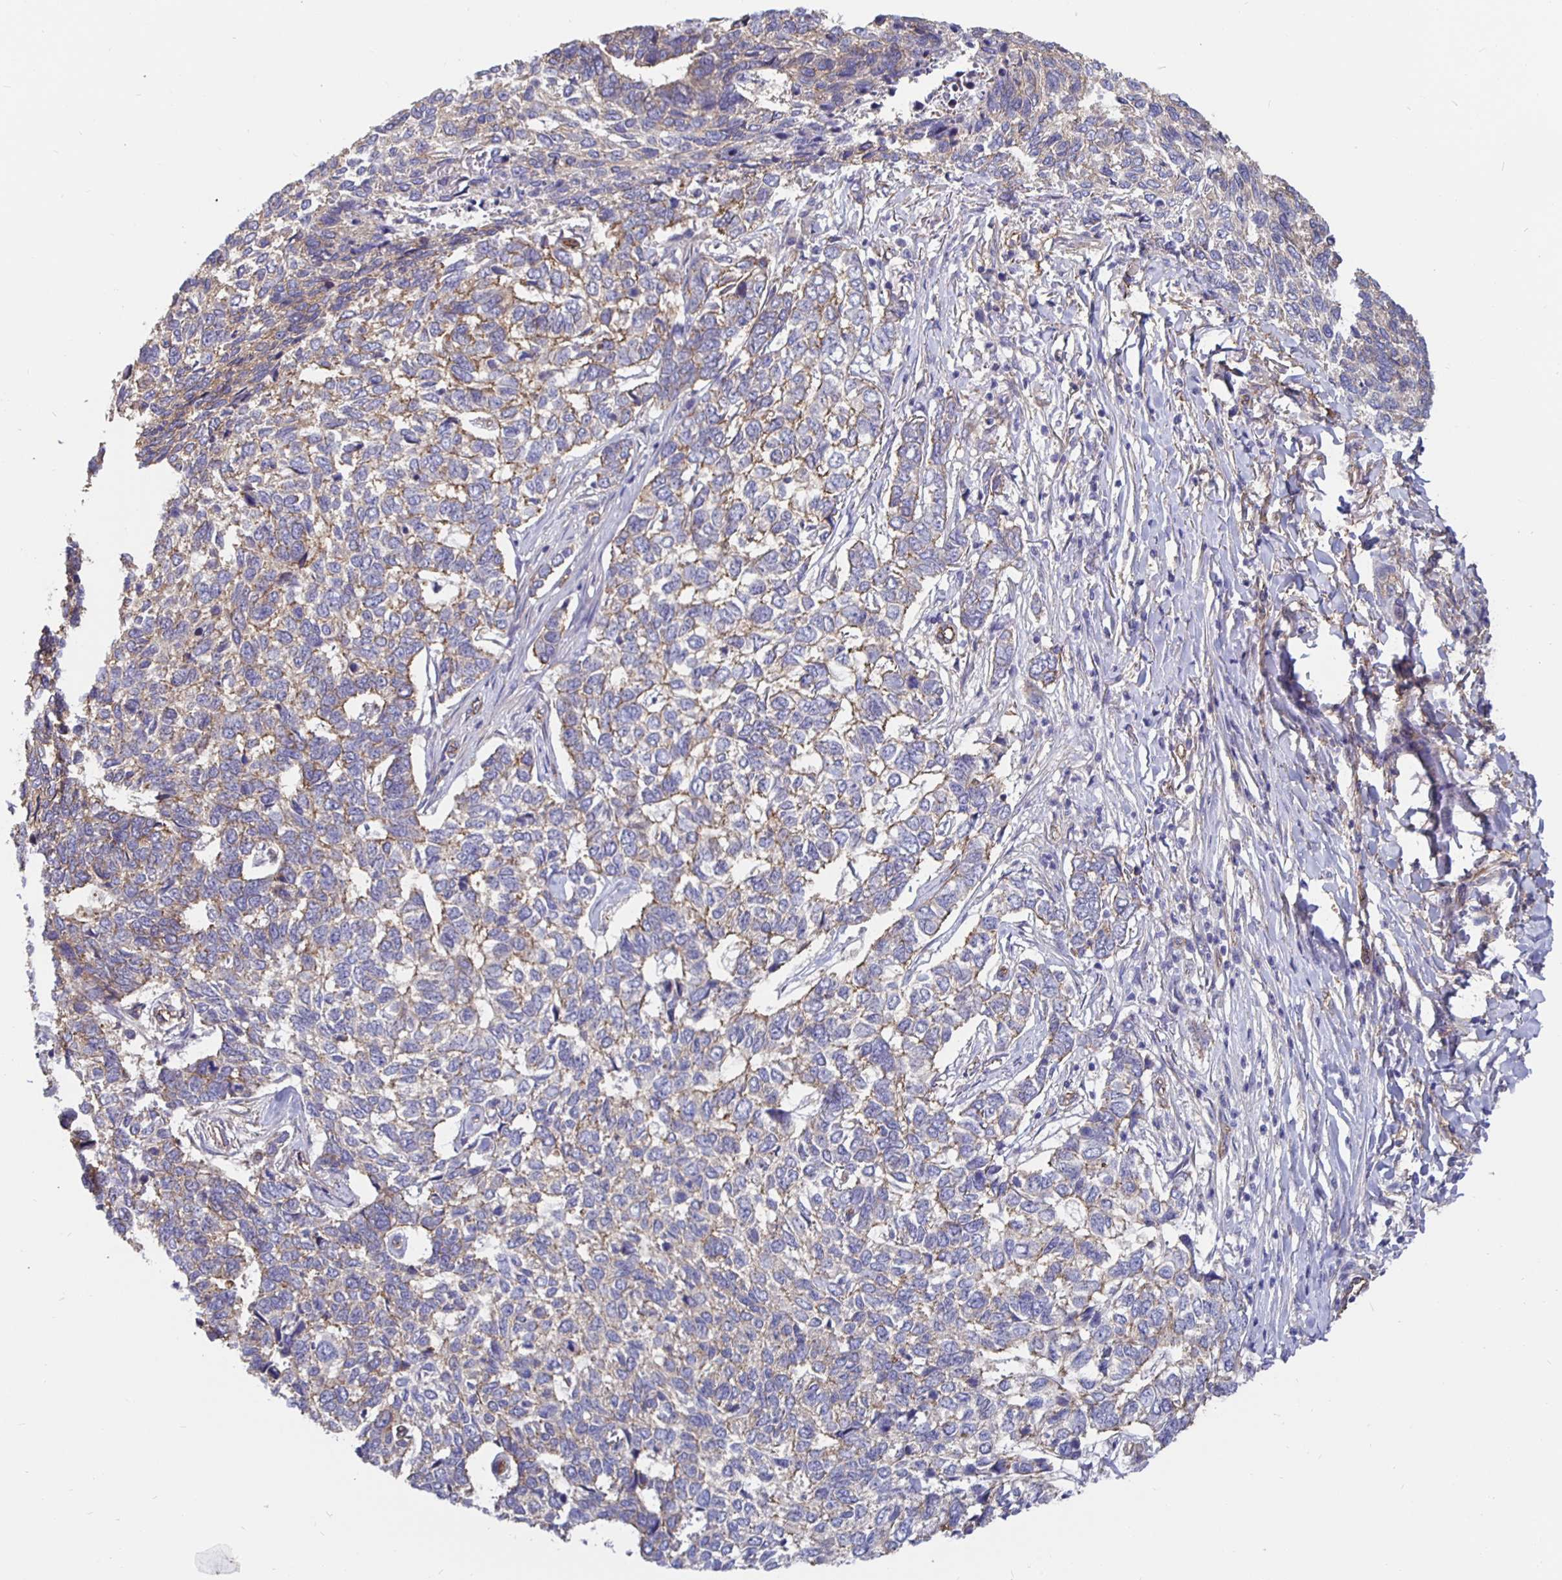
{"staining": {"intensity": "weak", "quantity": "<25%", "location": "cytoplasmic/membranous"}, "tissue": "skin cancer", "cell_type": "Tumor cells", "image_type": "cancer", "snomed": [{"axis": "morphology", "description": "Basal cell carcinoma"}, {"axis": "topography", "description": "Skin"}], "caption": "This is an immunohistochemistry (IHC) micrograph of human skin basal cell carcinoma. There is no staining in tumor cells.", "gene": "ARHGEF39", "patient": {"sex": "female", "age": 65}}